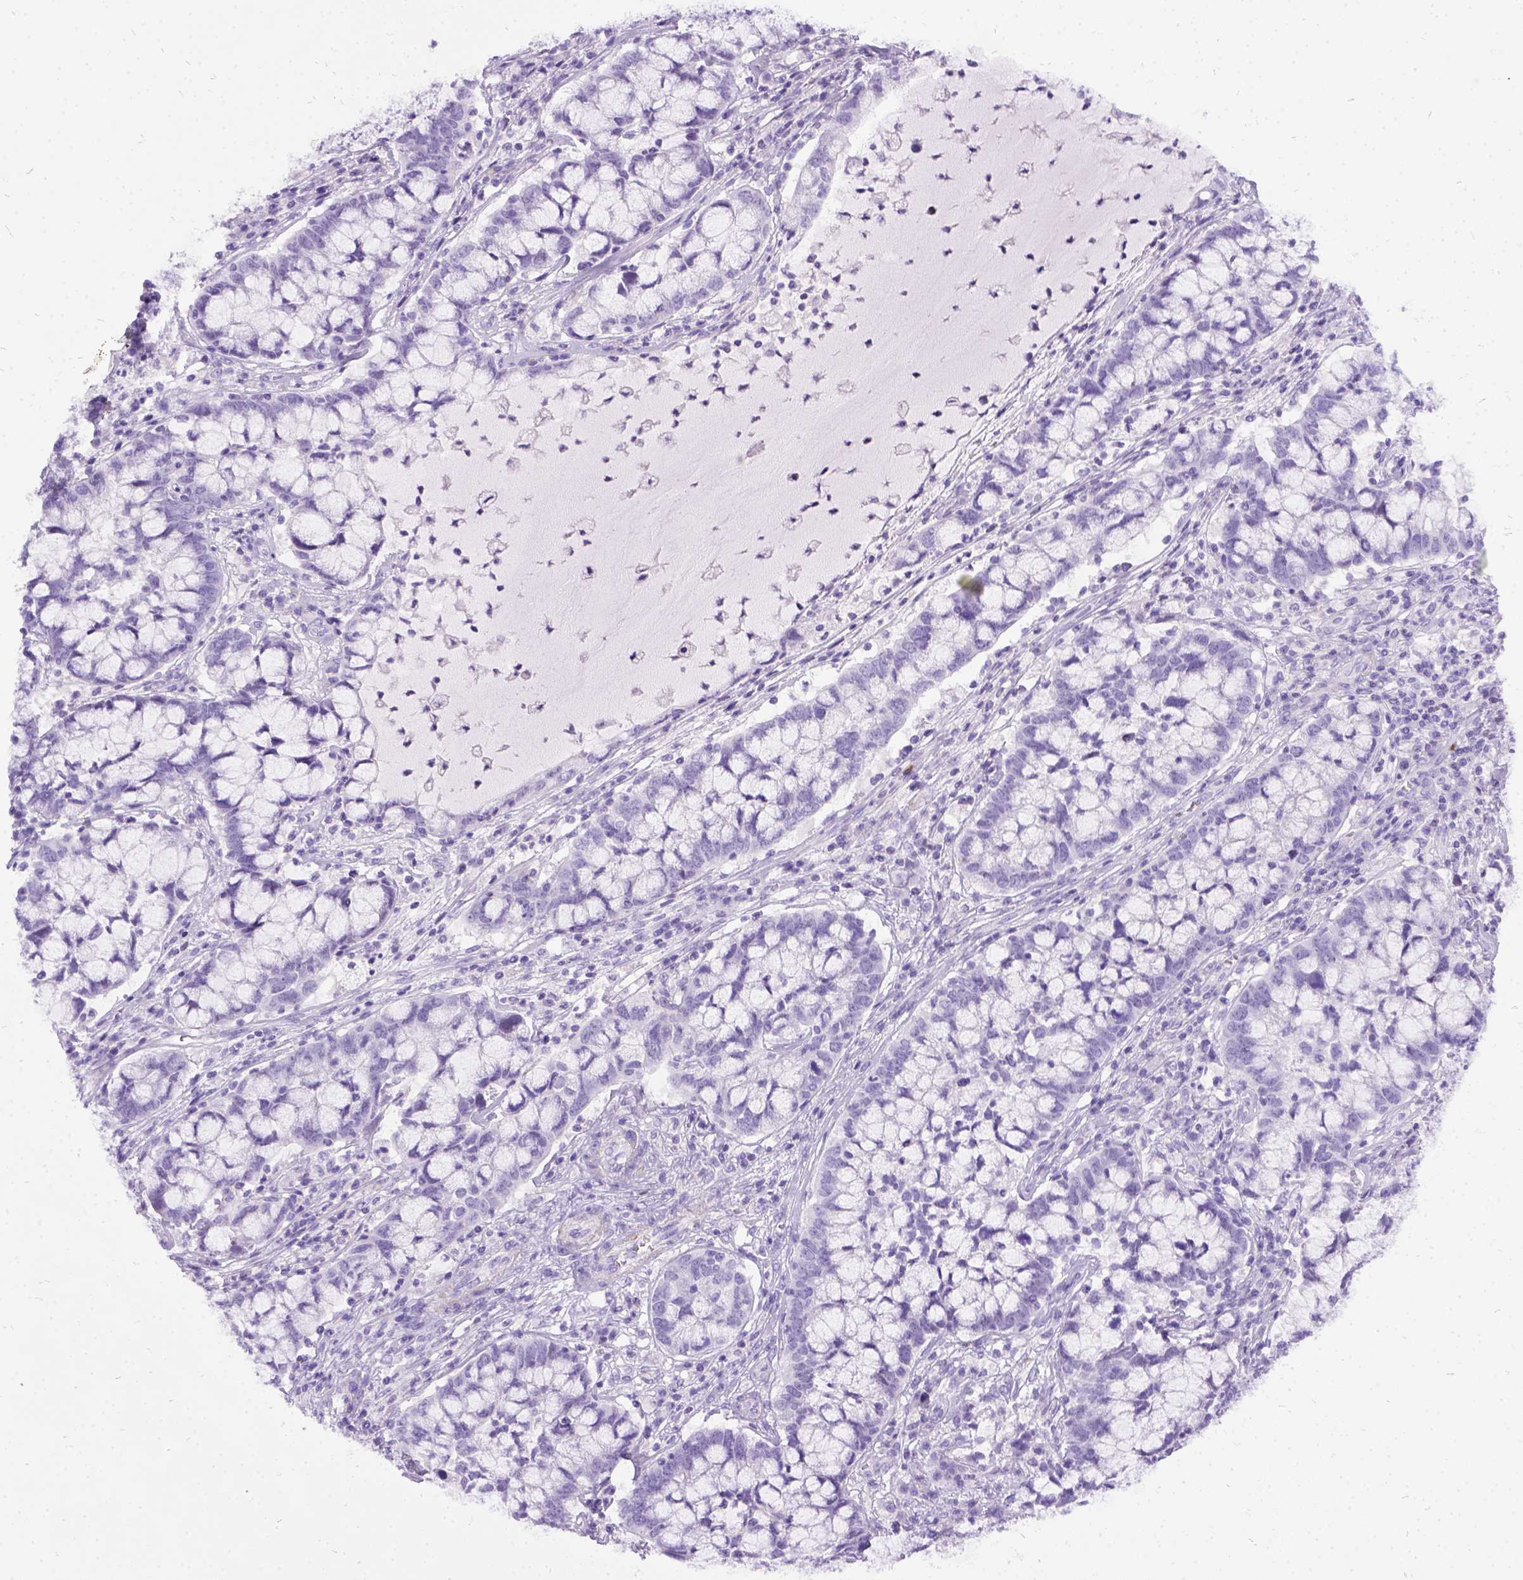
{"staining": {"intensity": "negative", "quantity": "none", "location": "none"}, "tissue": "cervical cancer", "cell_type": "Tumor cells", "image_type": "cancer", "snomed": [{"axis": "morphology", "description": "Adenocarcinoma, NOS"}, {"axis": "topography", "description": "Cervix"}], "caption": "A histopathology image of cervical adenocarcinoma stained for a protein shows no brown staining in tumor cells.", "gene": "PRG2", "patient": {"sex": "female", "age": 40}}